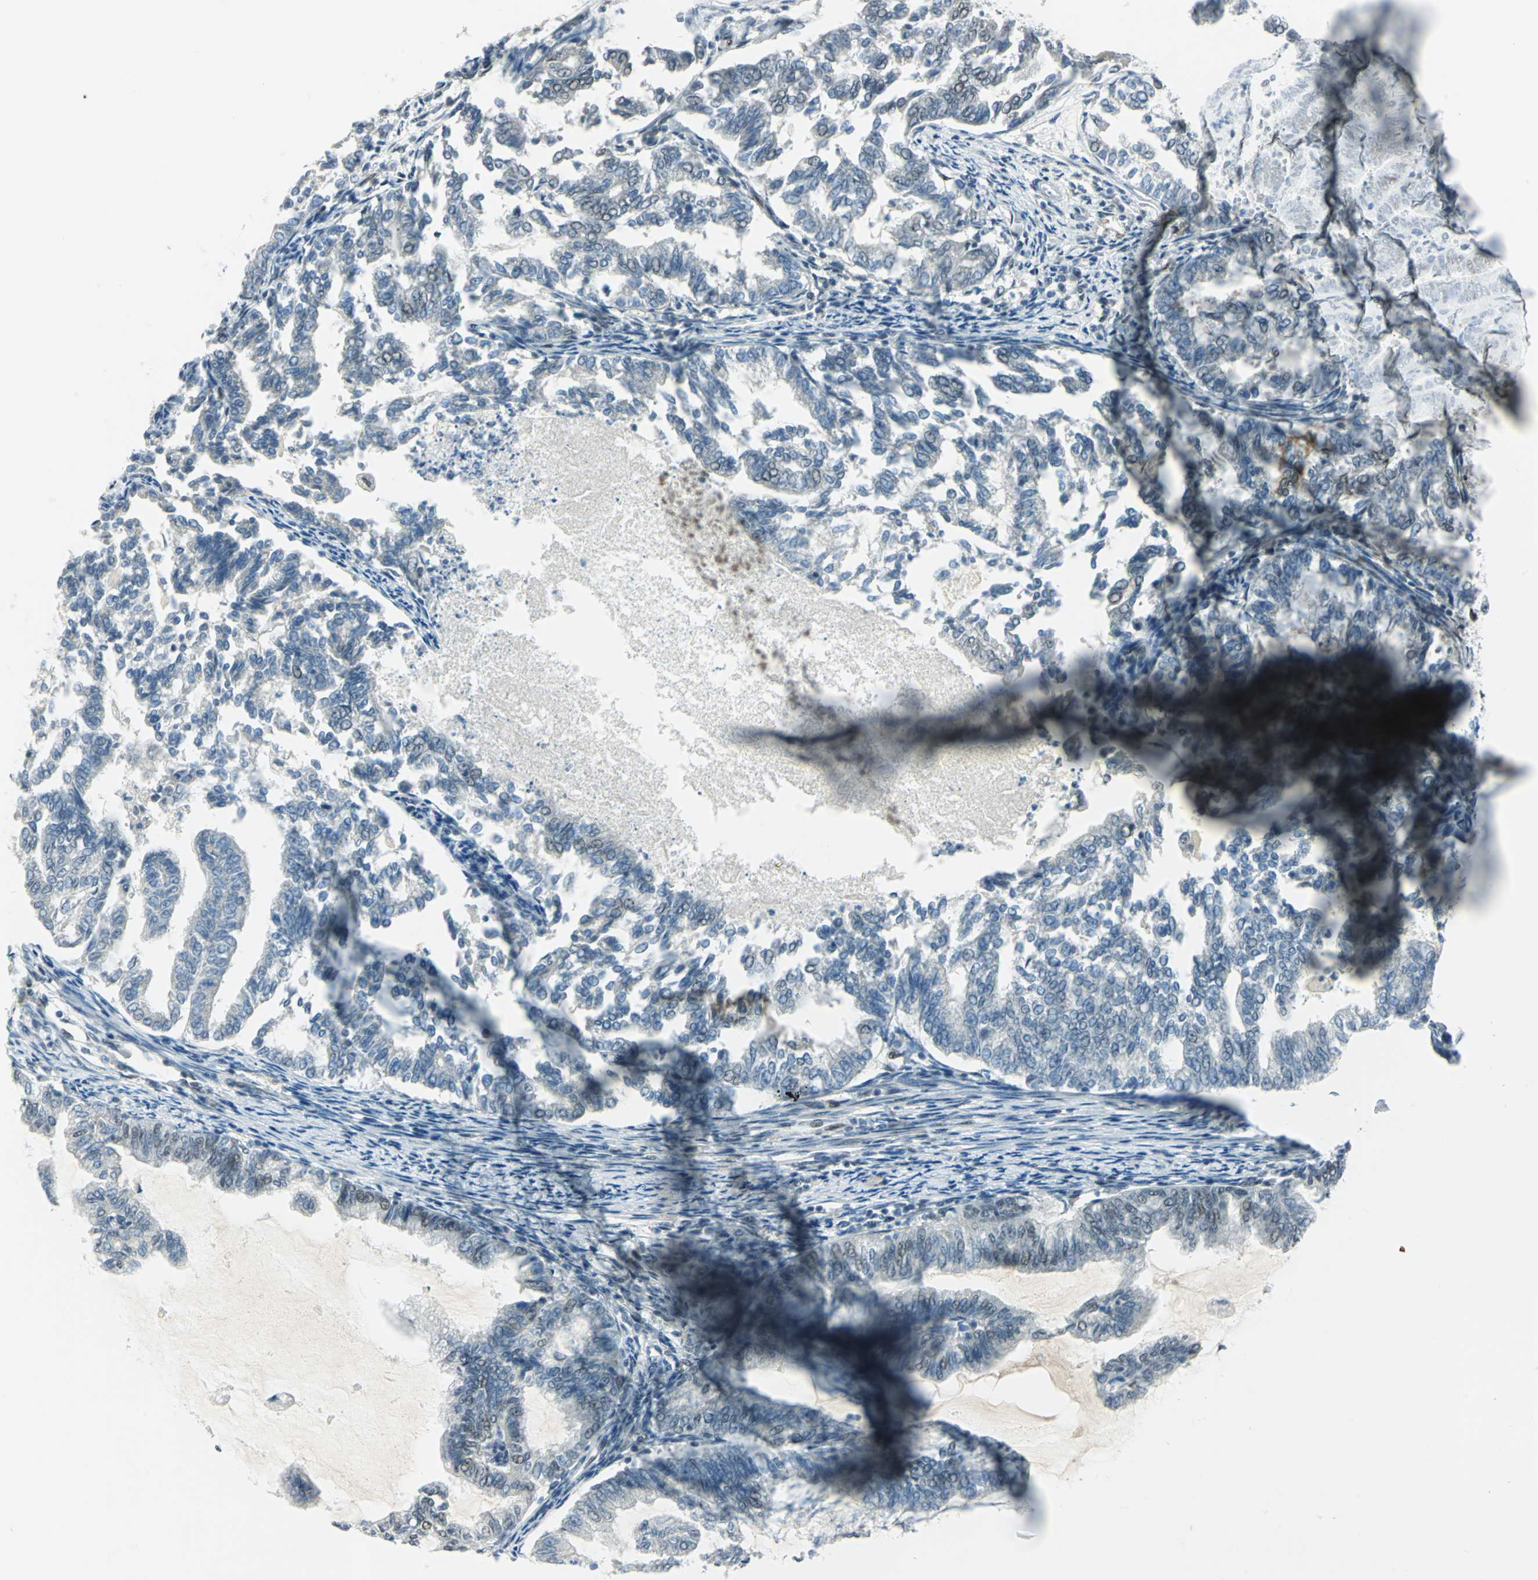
{"staining": {"intensity": "negative", "quantity": "none", "location": "none"}, "tissue": "endometrial cancer", "cell_type": "Tumor cells", "image_type": "cancer", "snomed": [{"axis": "morphology", "description": "Adenocarcinoma, NOS"}, {"axis": "topography", "description": "Endometrium"}], "caption": "Immunohistochemistry histopathology image of neoplastic tissue: endometrial cancer stained with DAB reveals no significant protein expression in tumor cells. (Immunohistochemistry (ihc), brightfield microscopy, high magnification).", "gene": "MTMR10", "patient": {"sex": "female", "age": 79}}